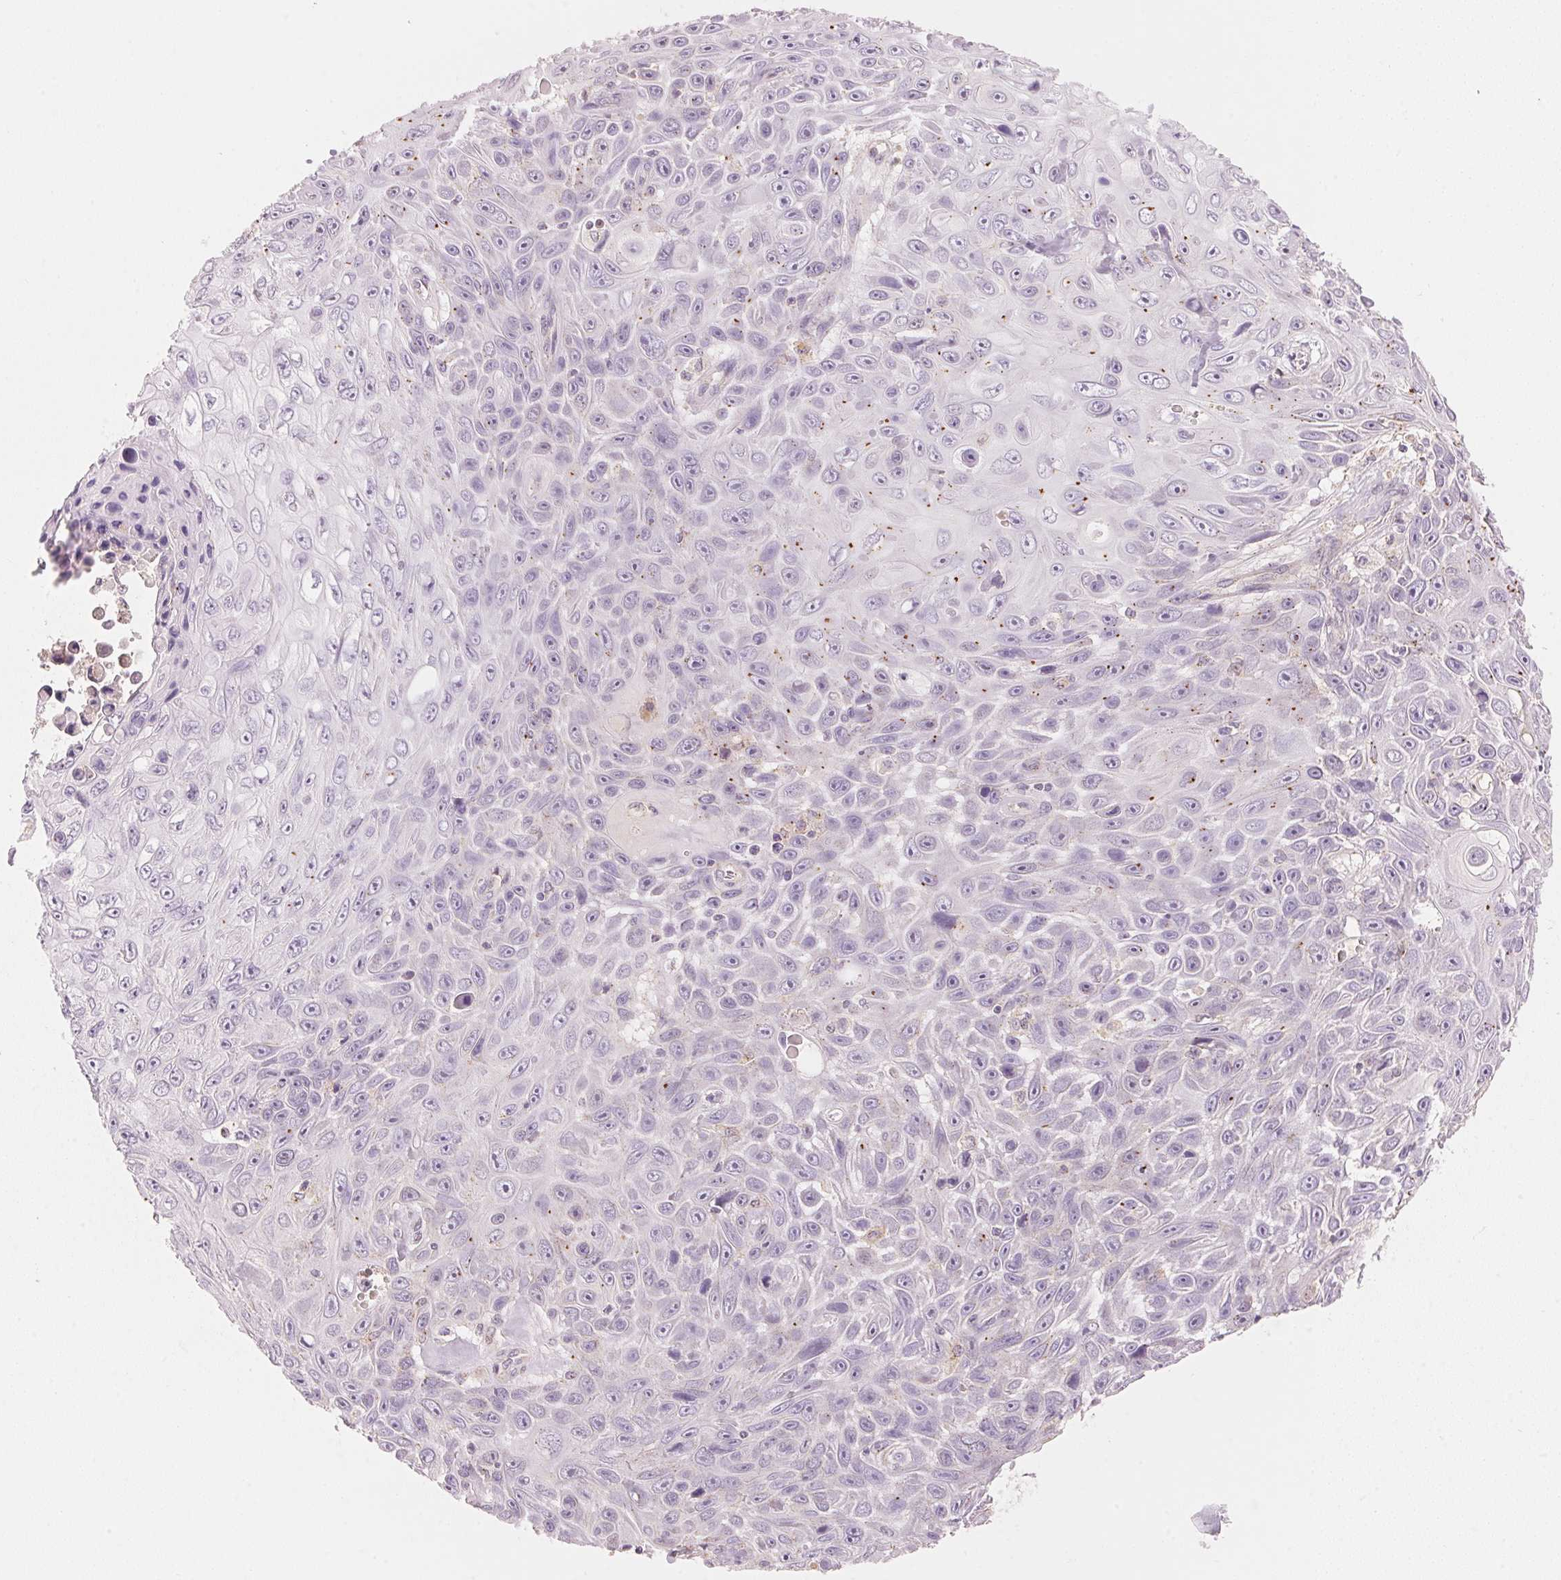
{"staining": {"intensity": "negative", "quantity": "none", "location": "none"}, "tissue": "skin cancer", "cell_type": "Tumor cells", "image_type": "cancer", "snomed": [{"axis": "morphology", "description": "Squamous cell carcinoma, NOS"}, {"axis": "topography", "description": "Skin"}], "caption": "Immunohistochemistry micrograph of neoplastic tissue: skin cancer stained with DAB exhibits no significant protein expression in tumor cells.", "gene": "HOXB13", "patient": {"sex": "male", "age": 82}}